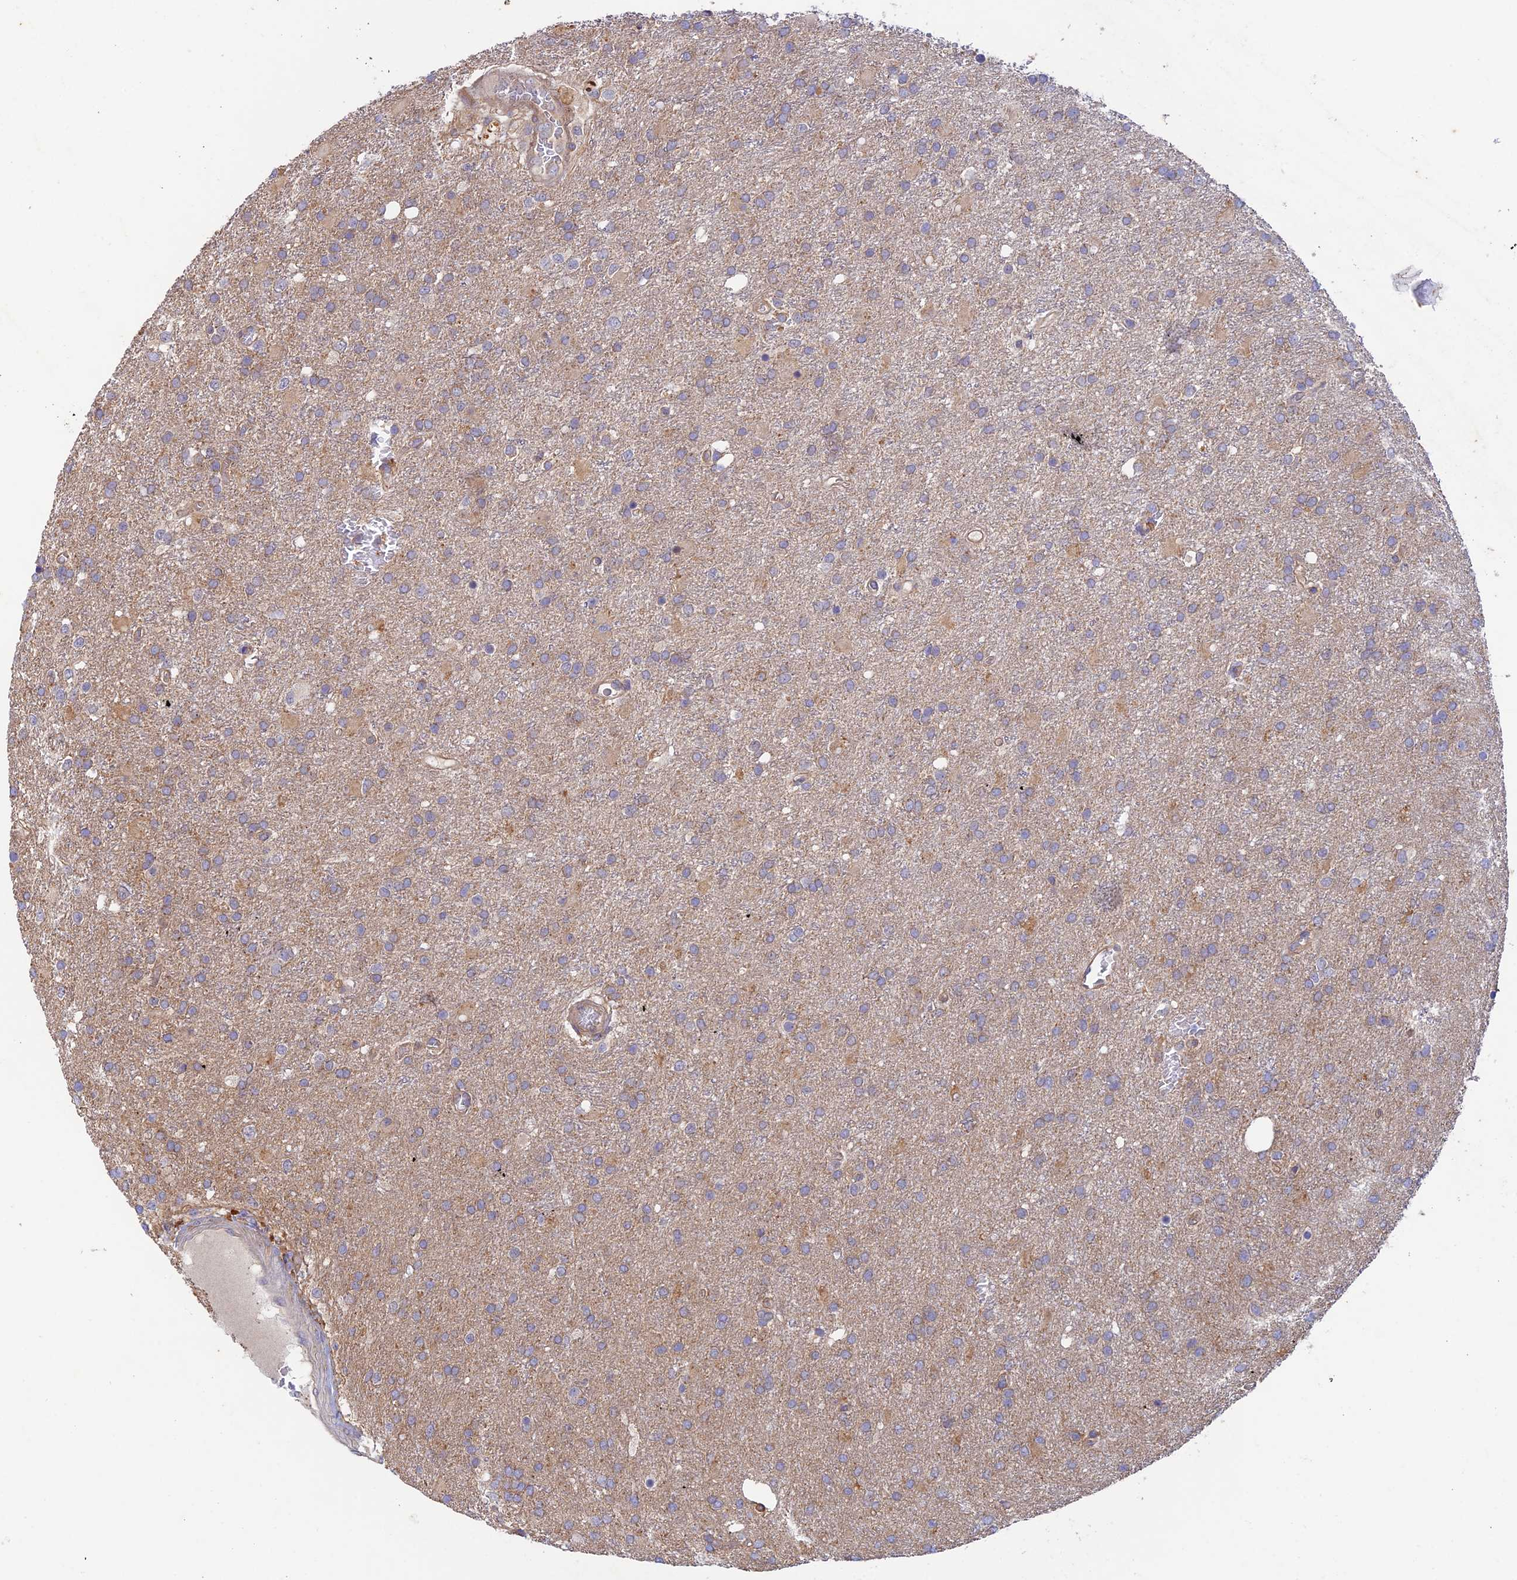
{"staining": {"intensity": "weak", "quantity": "25%-75%", "location": "cytoplasmic/membranous"}, "tissue": "glioma", "cell_type": "Tumor cells", "image_type": "cancer", "snomed": [{"axis": "morphology", "description": "Glioma, malignant, High grade"}, {"axis": "topography", "description": "Brain"}], "caption": "The micrograph shows staining of malignant high-grade glioma, revealing weak cytoplasmic/membranous protein positivity (brown color) within tumor cells.", "gene": "MYO9A", "patient": {"sex": "female", "age": 74}}